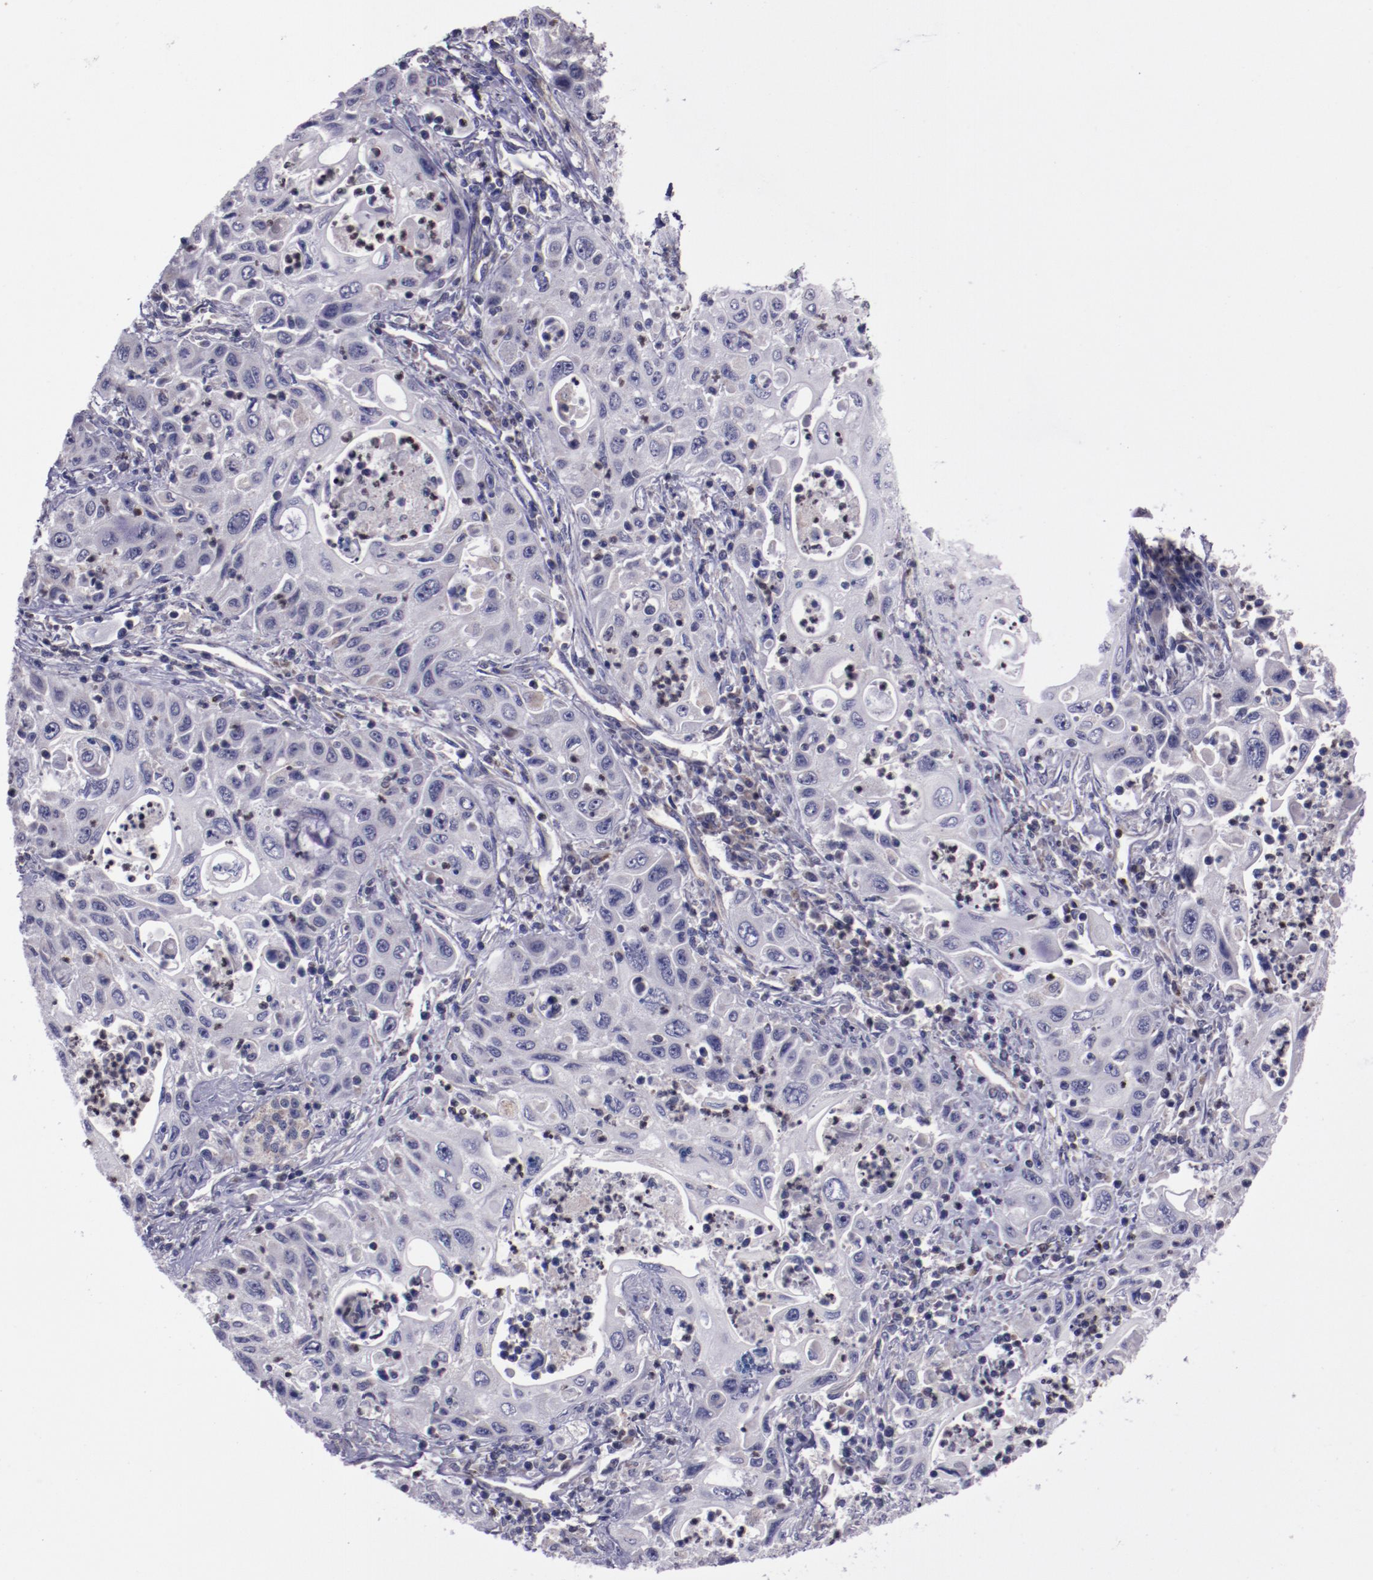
{"staining": {"intensity": "negative", "quantity": "none", "location": "none"}, "tissue": "pancreatic cancer", "cell_type": "Tumor cells", "image_type": "cancer", "snomed": [{"axis": "morphology", "description": "Adenocarcinoma, NOS"}, {"axis": "topography", "description": "Pancreas"}], "caption": "Adenocarcinoma (pancreatic) was stained to show a protein in brown. There is no significant positivity in tumor cells. (Brightfield microscopy of DAB immunohistochemistry at high magnification).", "gene": "LONP1", "patient": {"sex": "male", "age": 70}}